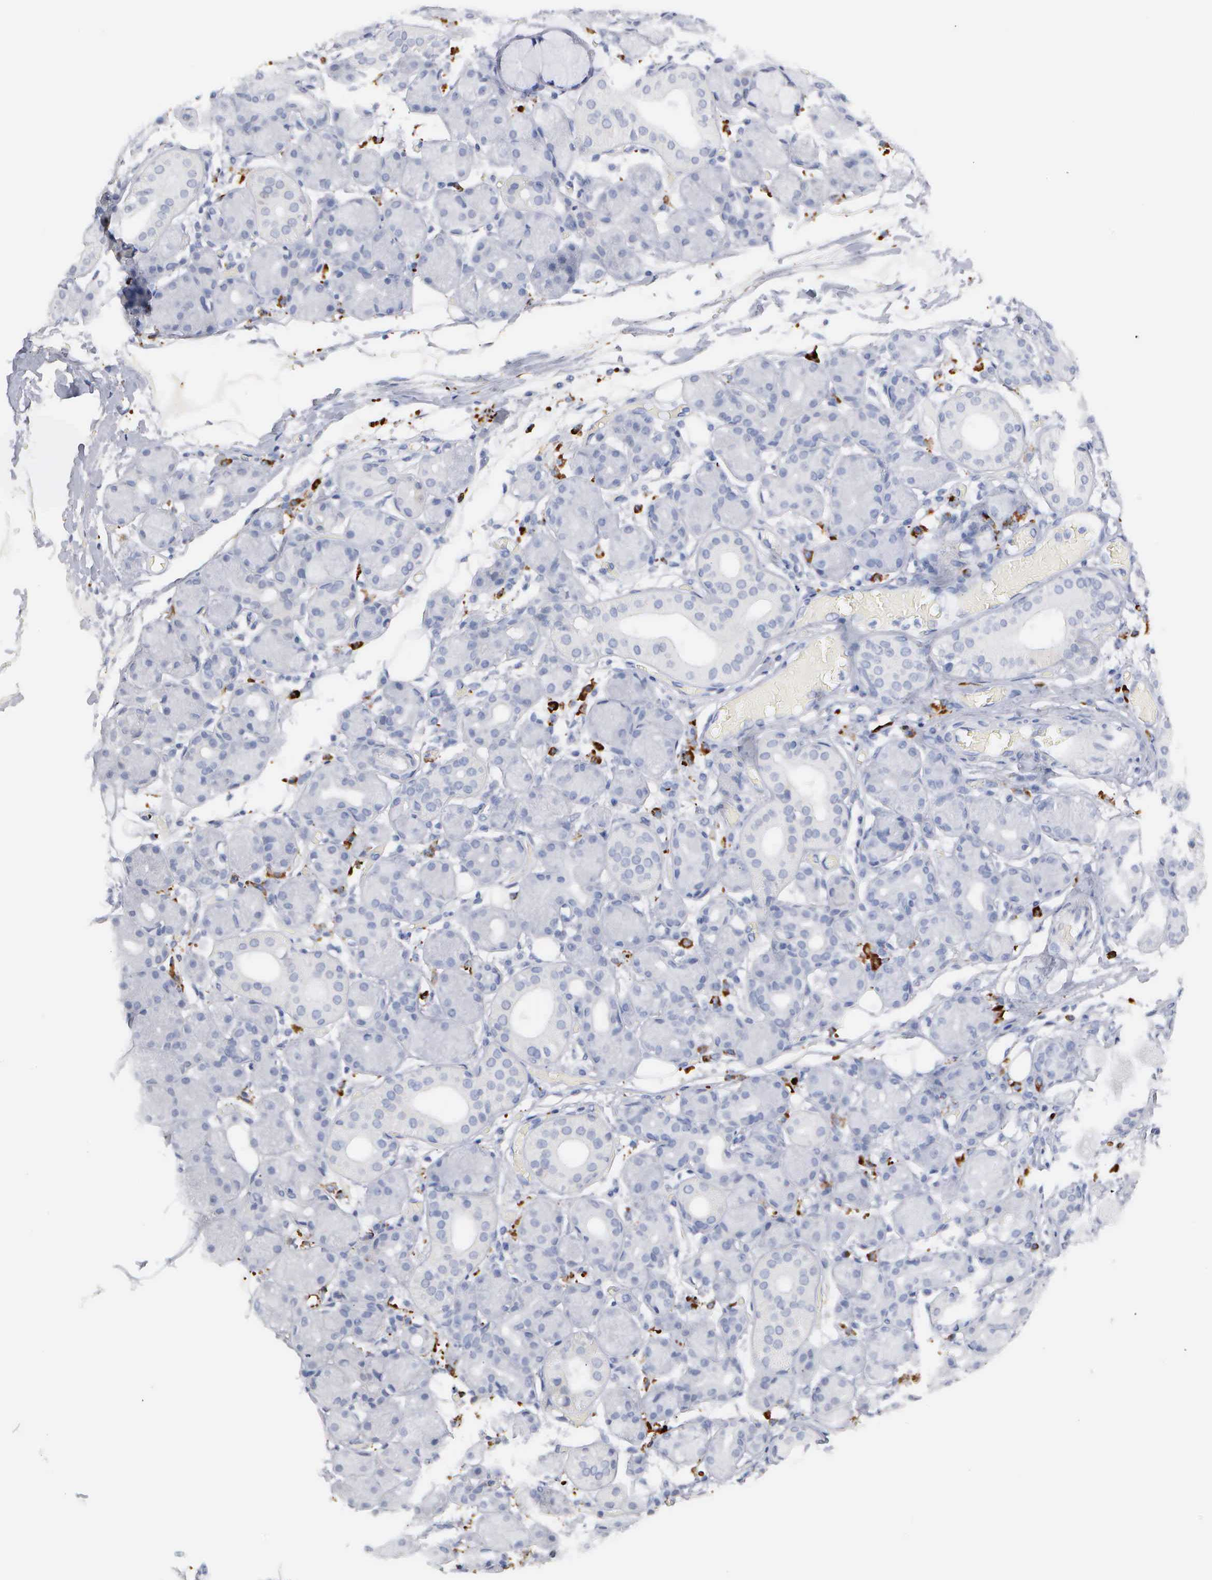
{"staining": {"intensity": "negative", "quantity": "none", "location": "none"}, "tissue": "salivary gland", "cell_type": "Glandular cells", "image_type": "normal", "snomed": [{"axis": "morphology", "description": "Normal tissue, NOS"}, {"axis": "topography", "description": "Salivary gland"}, {"axis": "topography", "description": "Peripheral nerve tissue"}], "caption": "Immunohistochemistry (IHC) of unremarkable human salivary gland demonstrates no staining in glandular cells.", "gene": "ASPHD2", "patient": {"sex": "male", "age": 62}}